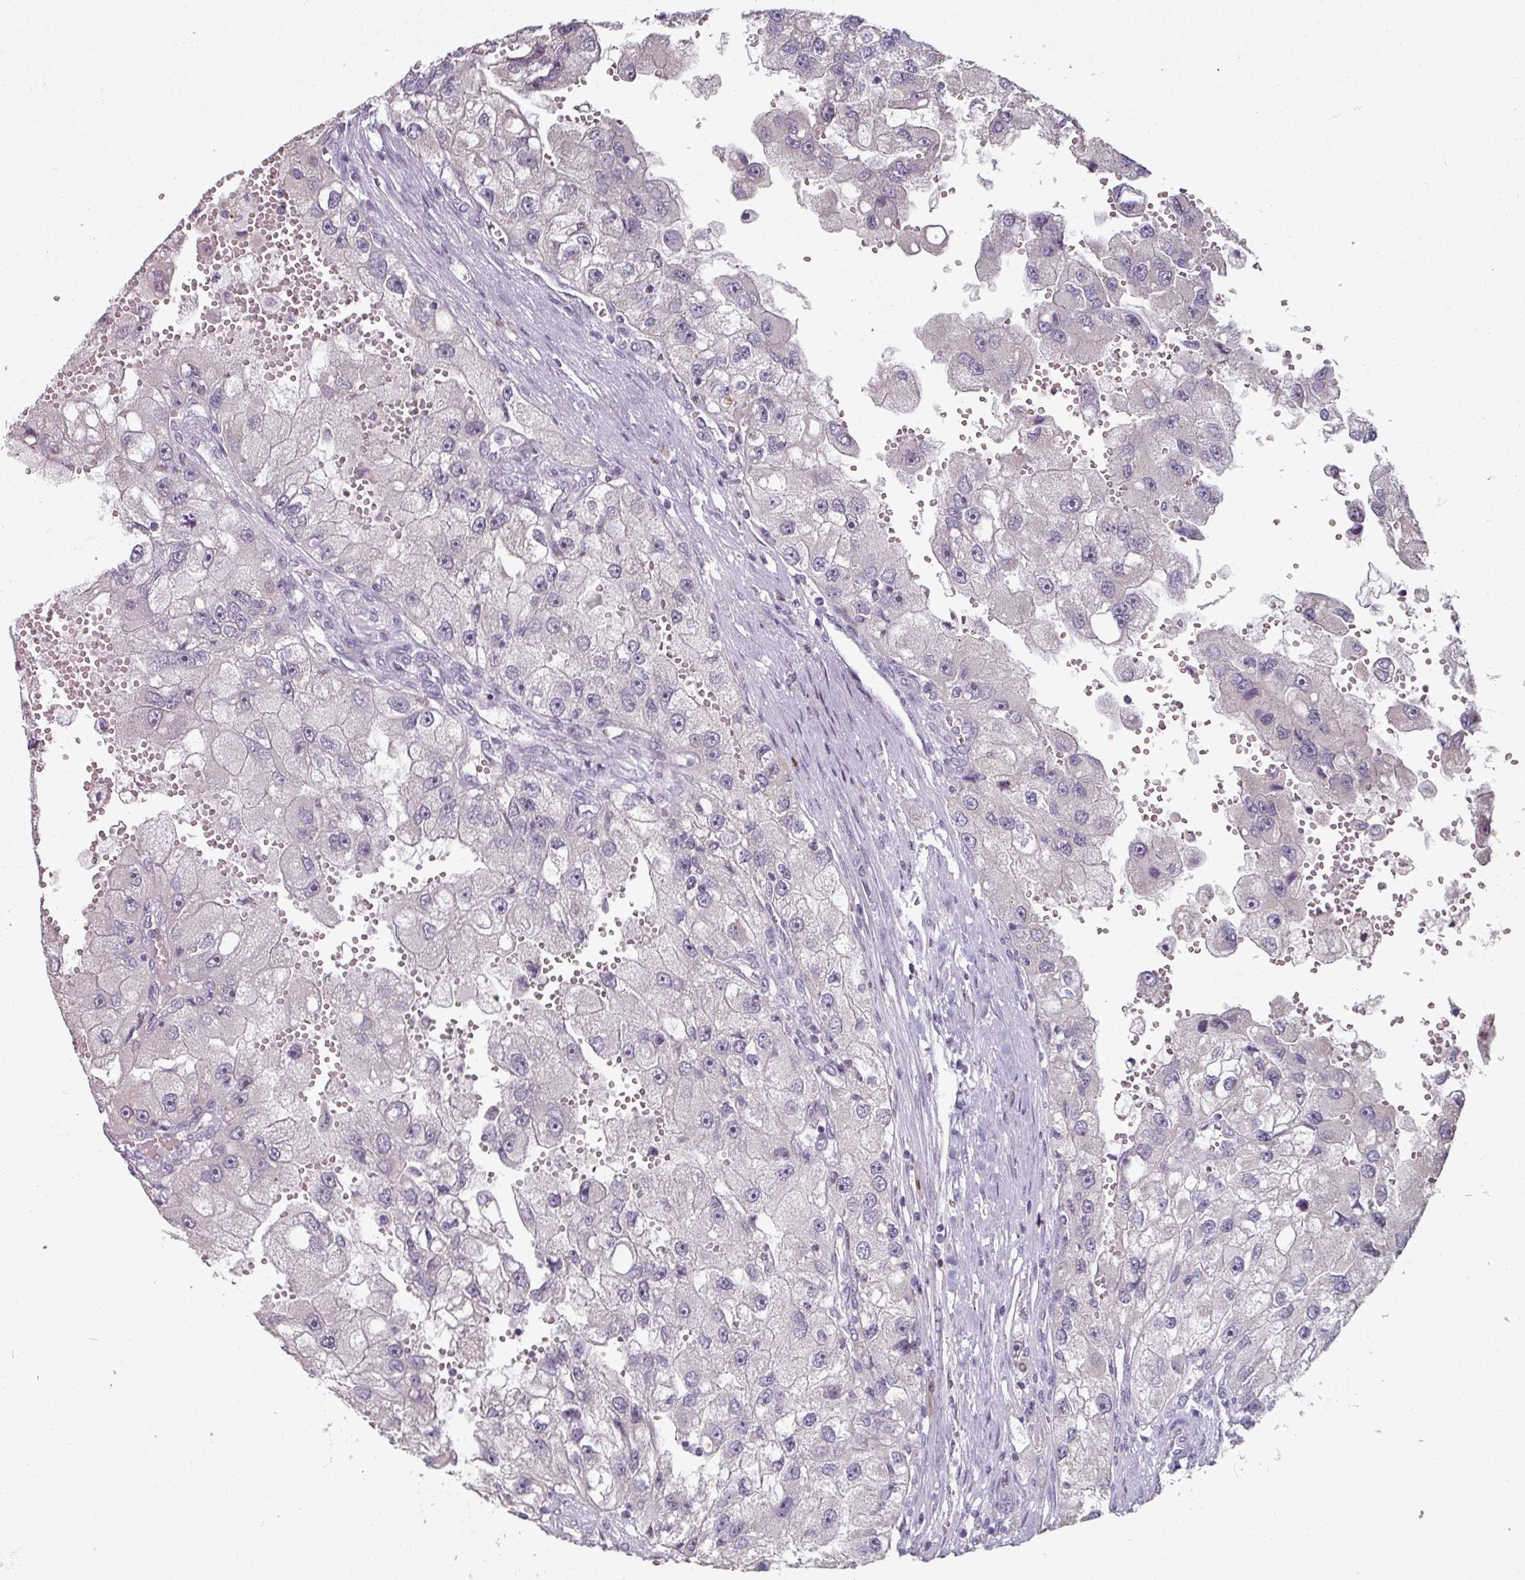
{"staining": {"intensity": "negative", "quantity": "none", "location": "none"}, "tissue": "renal cancer", "cell_type": "Tumor cells", "image_type": "cancer", "snomed": [{"axis": "morphology", "description": "Adenocarcinoma, NOS"}, {"axis": "topography", "description": "Kidney"}], "caption": "This is an IHC photomicrograph of human renal cancer (adenocarcinoma). There is no expression in tumor cells.", "gene": "ZBTB6", "patient": {"sex": "male", "age": 63}}